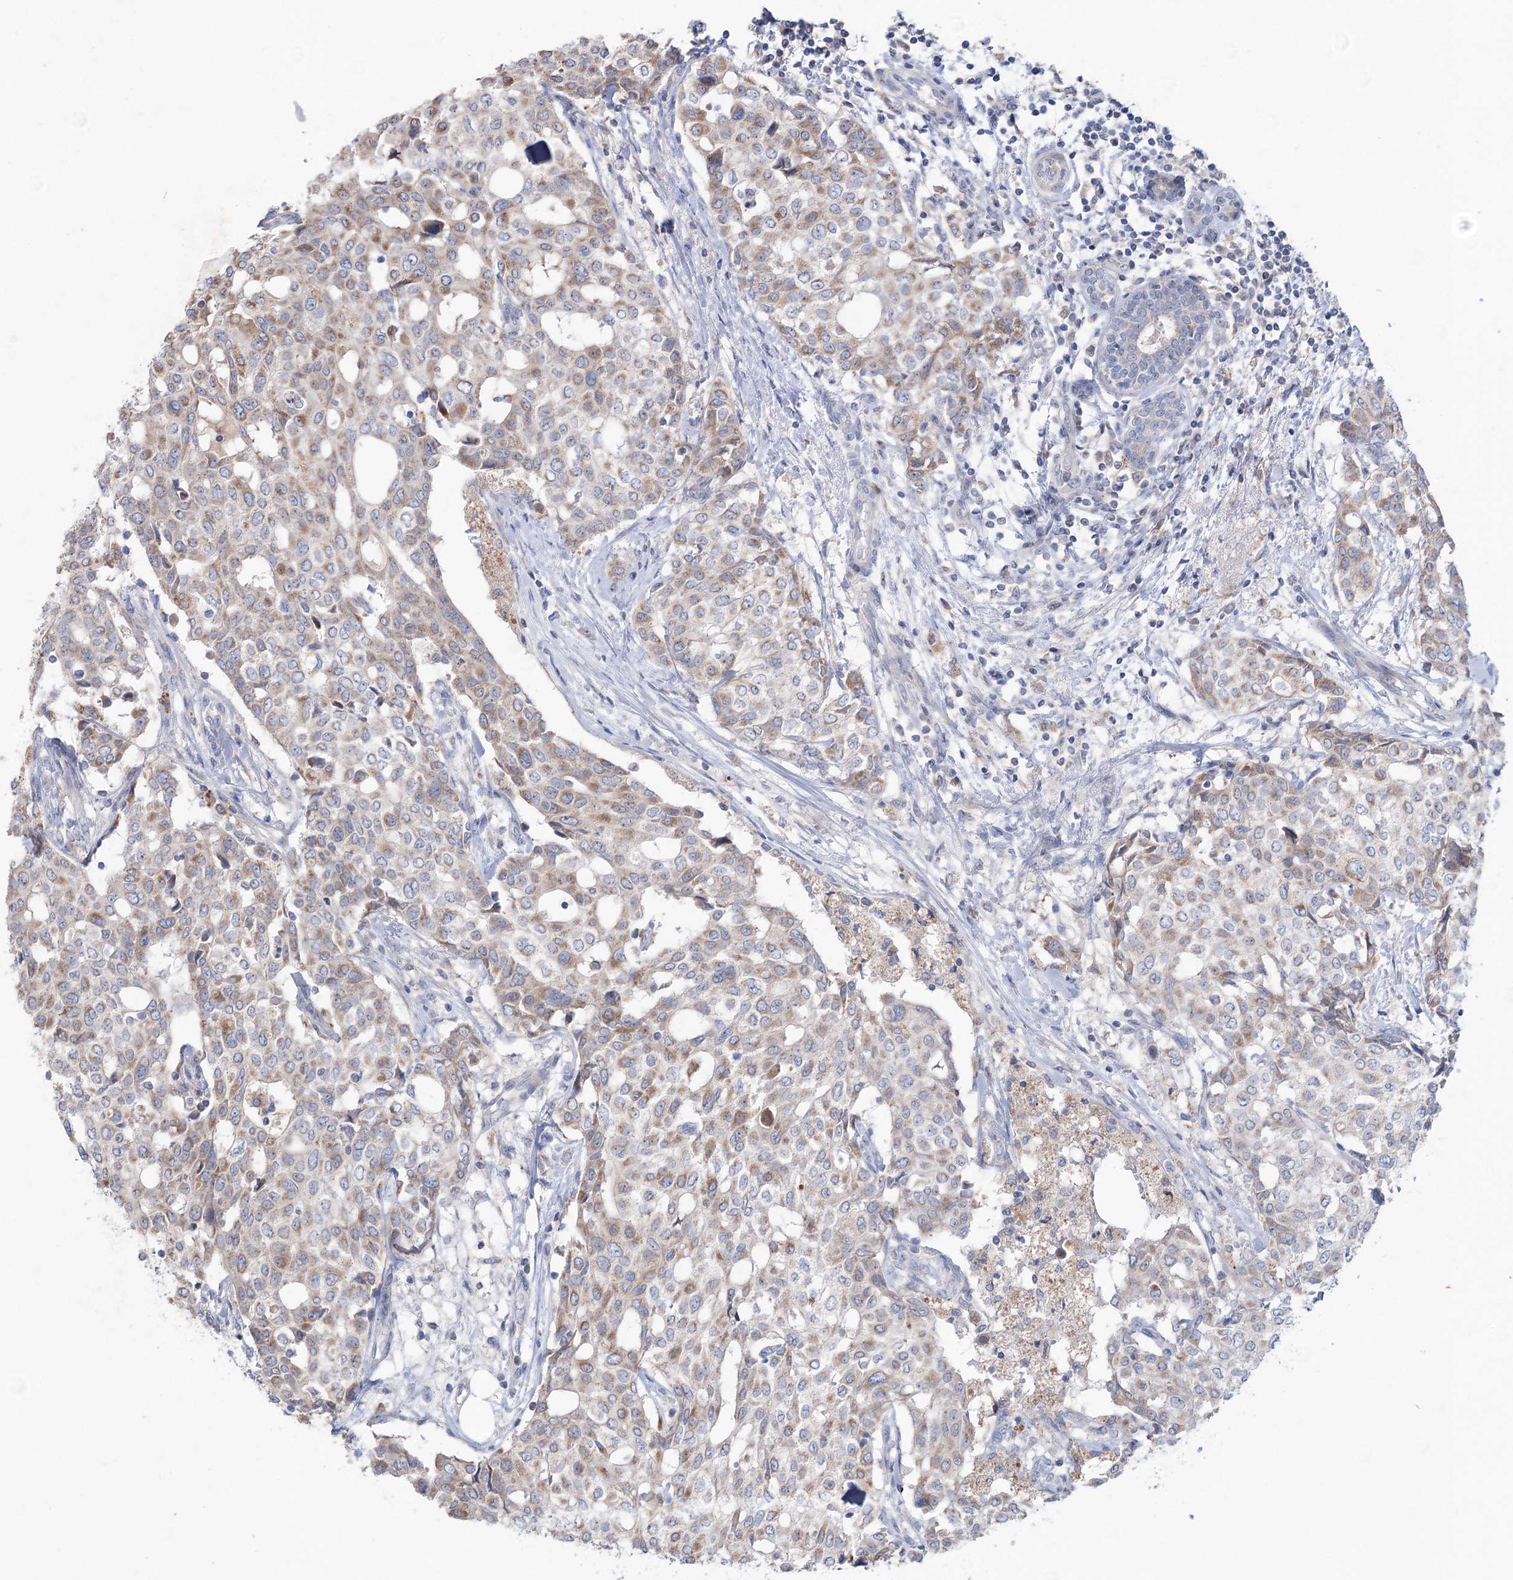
{"staining": {"intensity": "weak", "quantity": "25%-75%", "location": "cytoplasmic/membranous"}, "tissue": "breast cancer", "cell_type": "Tumor cells", "image_type": "cancer", "snomed": [{"axis": "morphology", "description": "Lobular carcinoma"}, {"axis": "topography", "description": "Breast"}], "caption": "A brown stain highlights weak cytoplasmic/membranous staining of a protein in breast cancer (lobular carcinoma) tumor cells.", "gene": "MTCH2", "patient": {"sex": "female", "age": 51}}